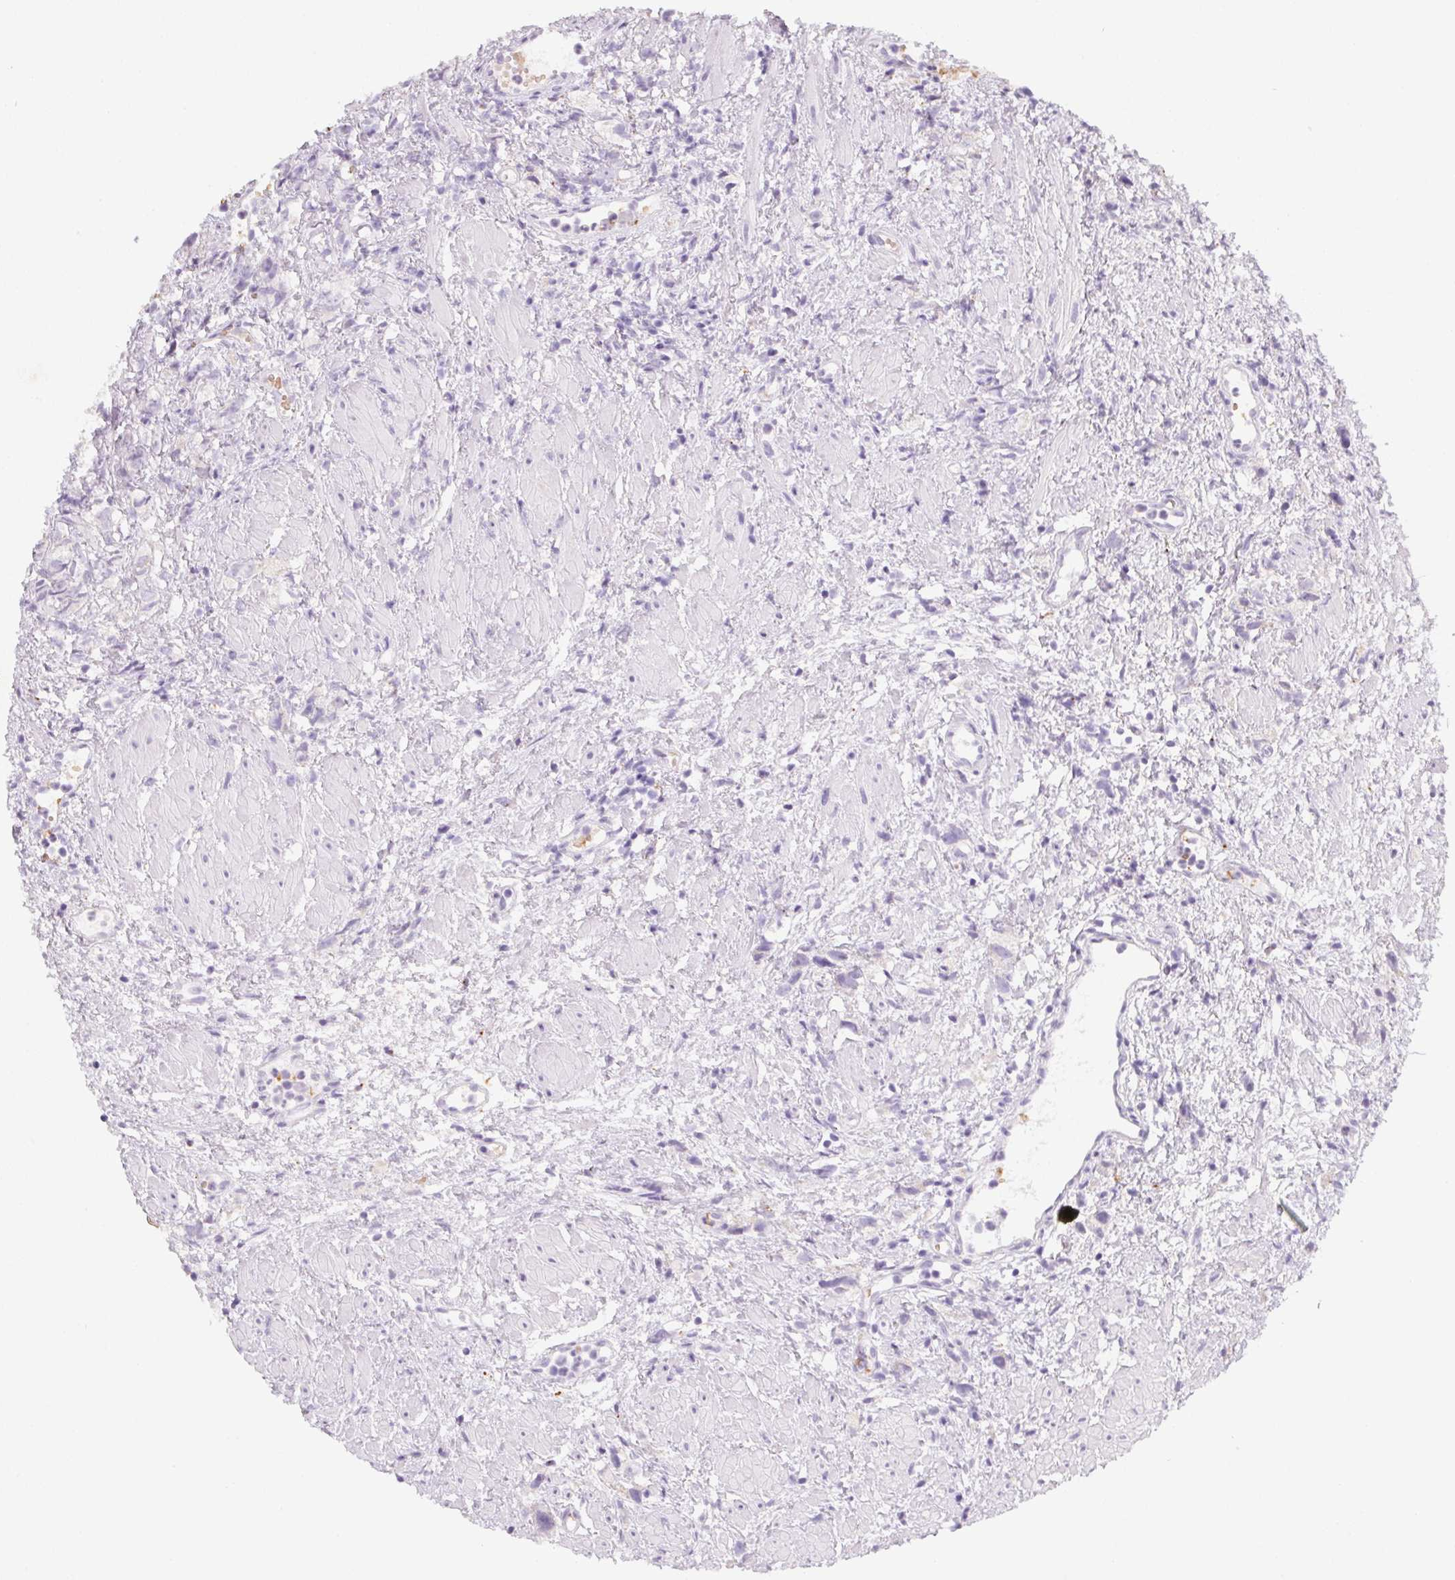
{"staining": {"intensity": "negative", "quantity": "none", "location": "none"}, "tissue": "prostate cancer", "cell_type": "Tumor cells", "image_type": "cancer", "snomed": [{"axis": "morphology", "description": "Adenocarcinoma, High grade"}, {"axis": "topography", "description": "Prostate"}], "caption": "Tumor cells show no significant positivity in prostate cancer (high-grade adenocarcinoma).", "gene": "DCD", "patient": {"sex": "male", "age": 75}}